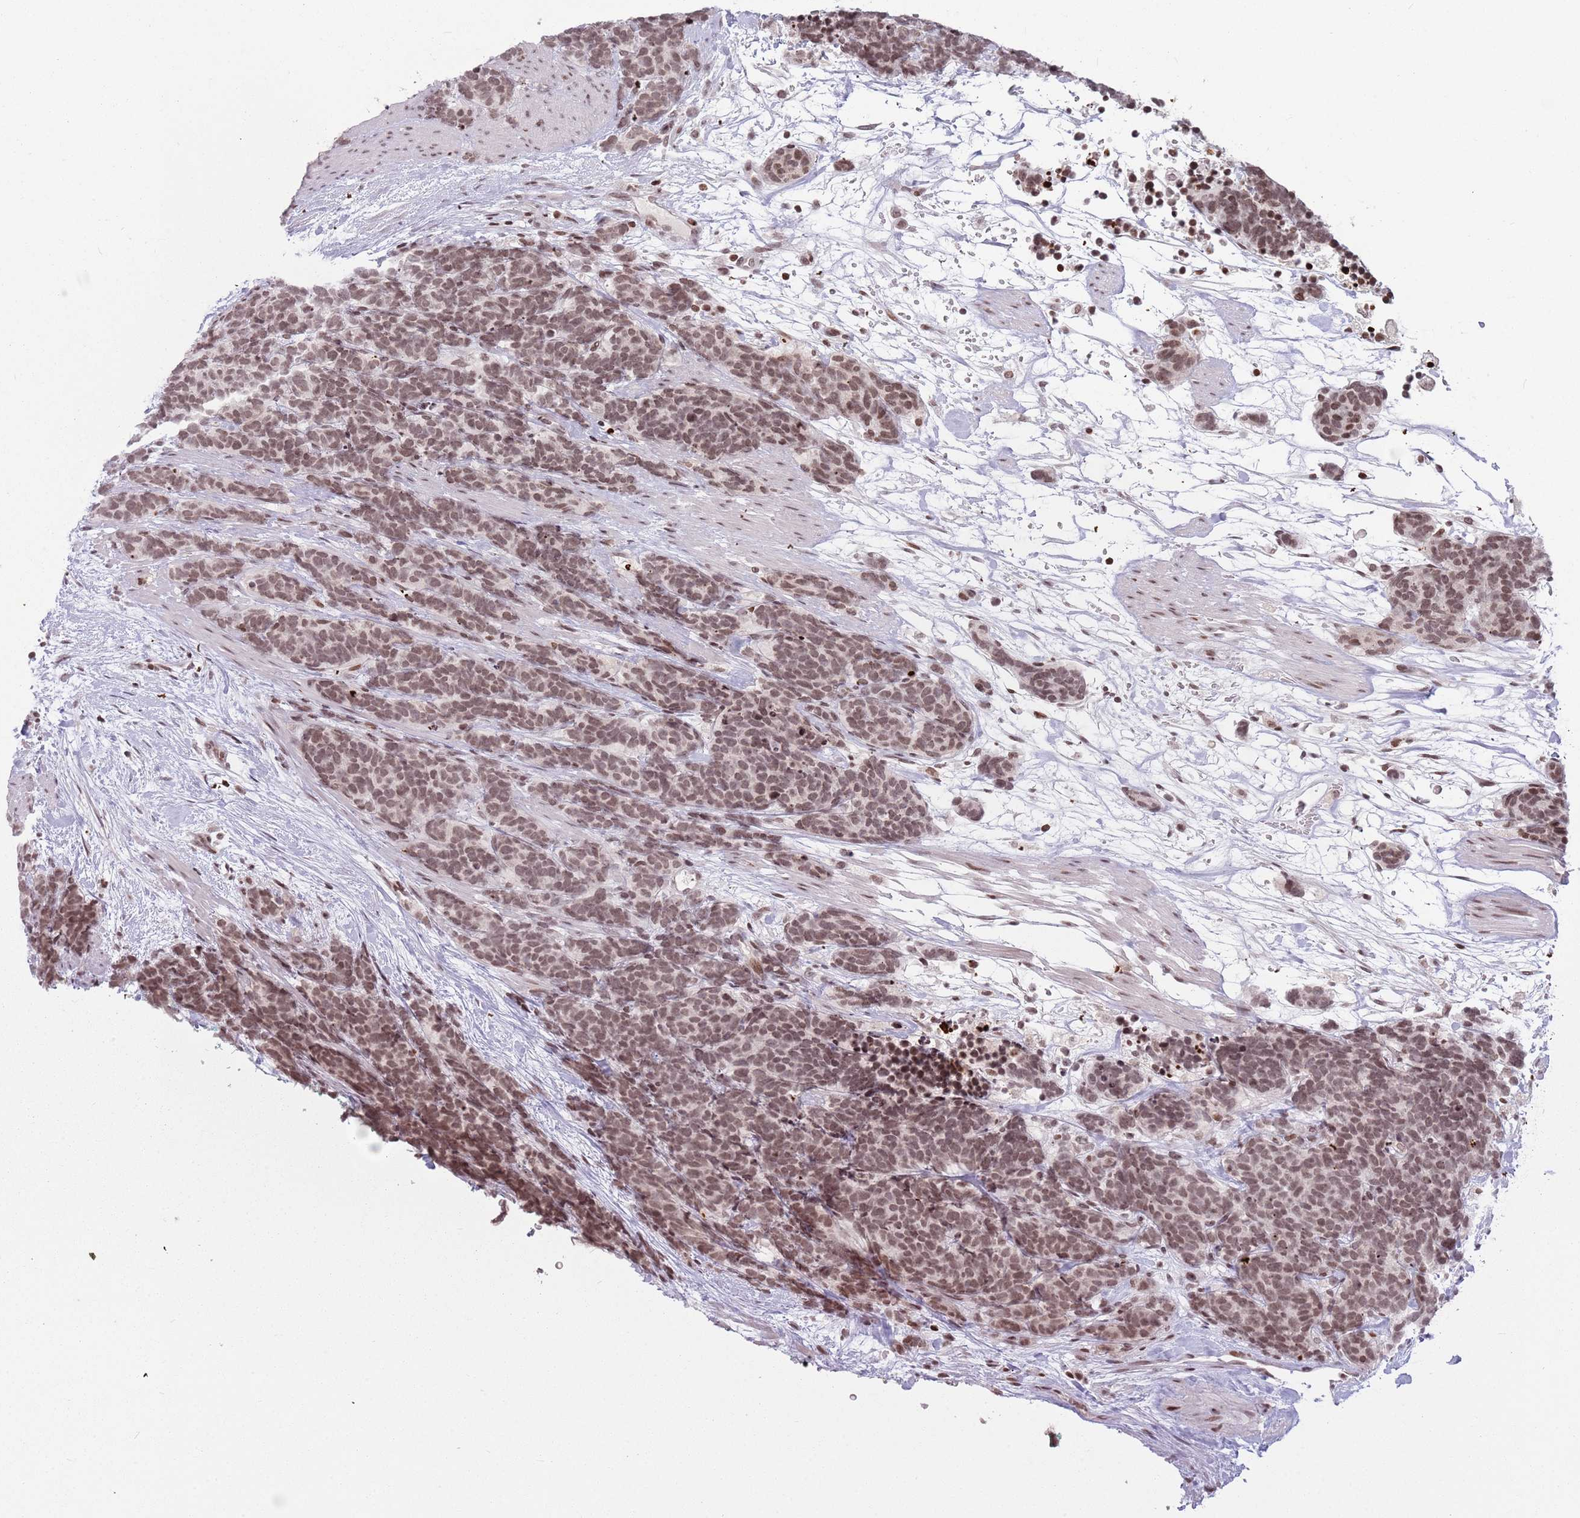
{"staining": {"intensity": "moderate", "quantity": ">75%", "location": "nuclear"}, "tissue": "carcinoid", "cell_type": "Tumor cells", "image_type": "cancer", "snomed": [{"axis": "morphology", "description": "Carcinoma, NOS"}, {"axis": "morphology", "description": "Carcinoid, malignant, NOS"}, {"axis": "topography", "description": "Prostate"}], "caption": "Carcinoid stained with a protein marker shows moderate staining in tumor cells.", "gene": "SH3RF3", "patient": {"sex": "male", "age": 57}}